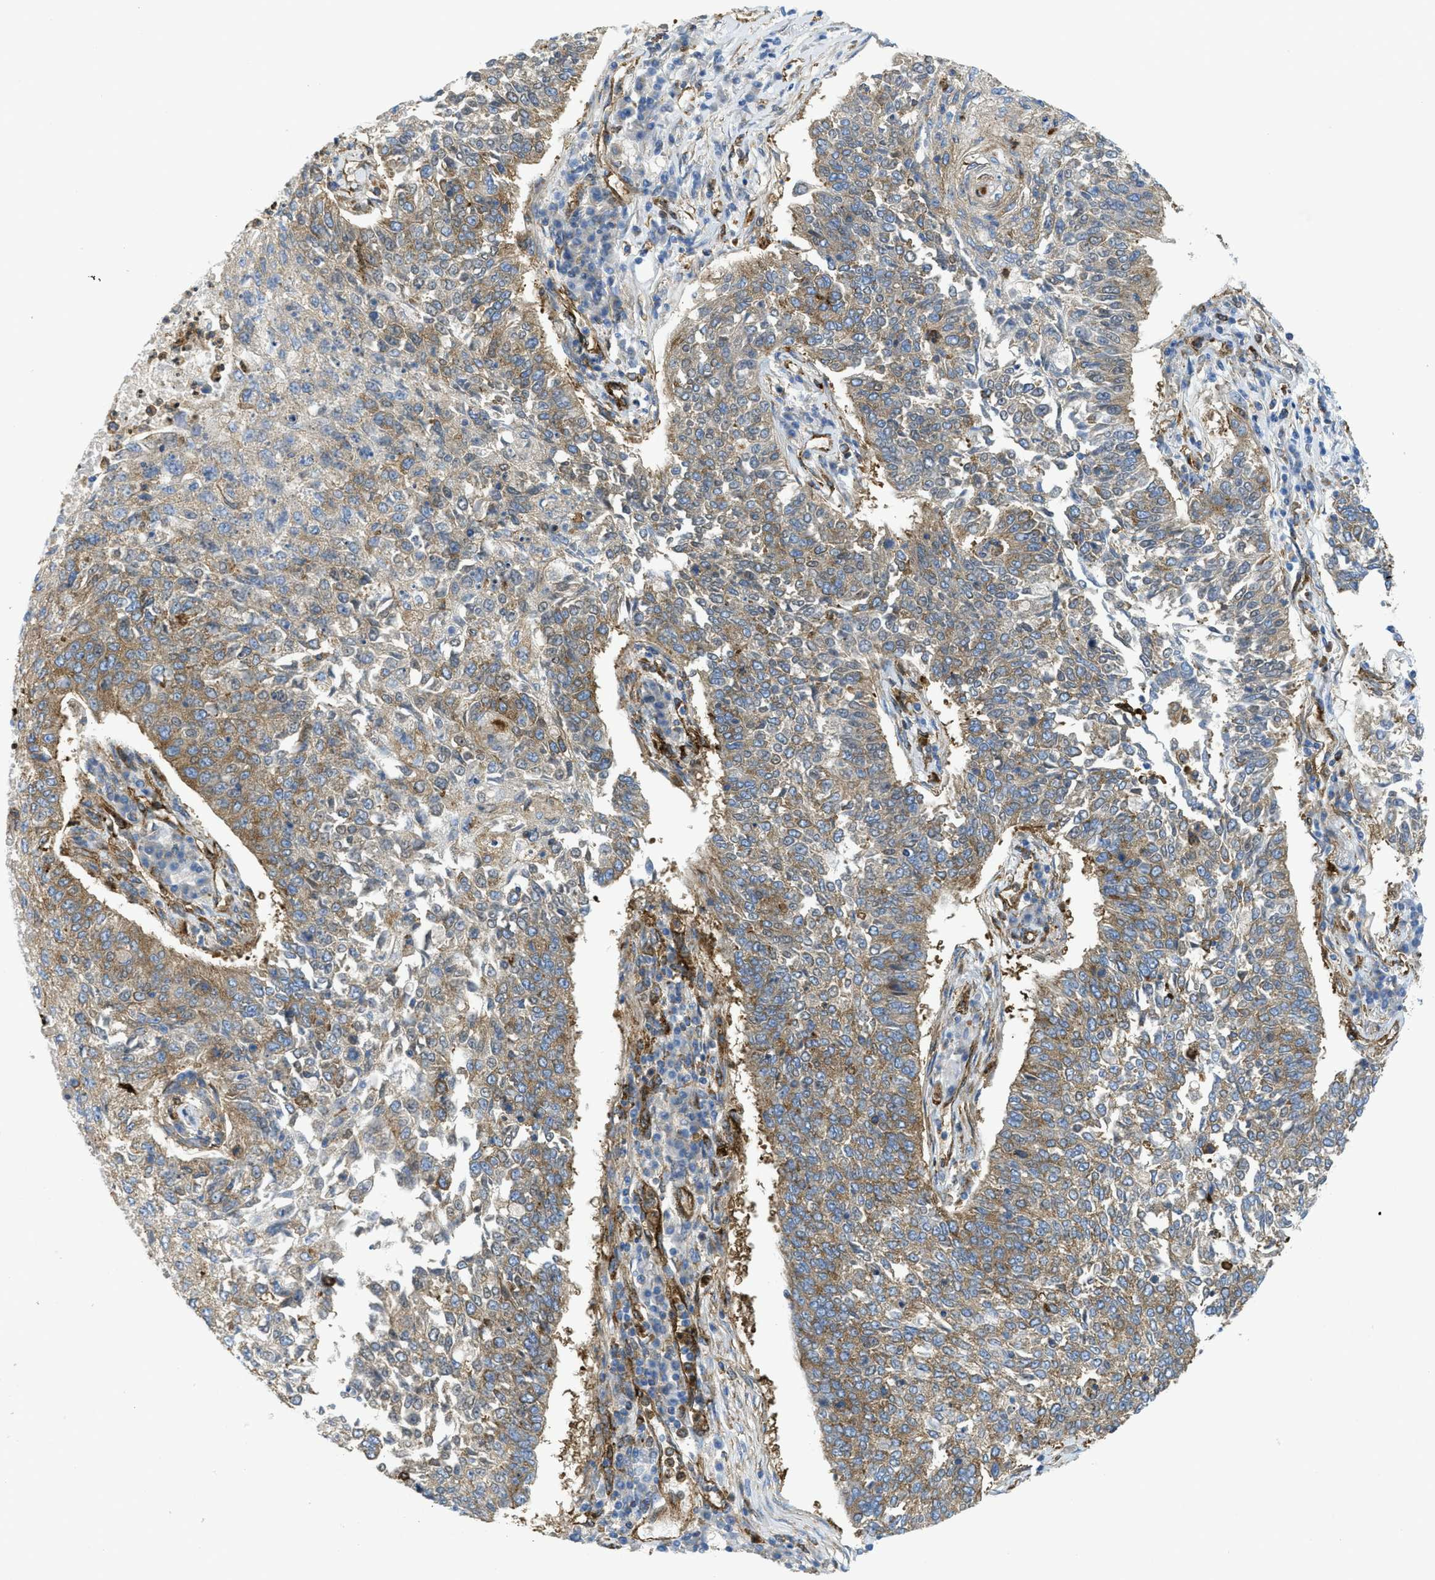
{"staining": {"intensity": "moderate", "quantity": ">75%", "location": "cytoplasmic/membranous"}, "tissue": "lung cancer", "cell_type": "Tumor cells", "image_type": "cancer", "snomed": [{"axis": "morphology", "description": "Normal tissue, NOS"}, {"axis": "morphology", "description": "Squamous cell carcinoma, NOS"}, {"axis": "topography", "description": "Cartilage tissue"}, {"axis": "topography", "description": "Bronchus"}, {"axis": "topography", "description": "Lung"}], "caption": "IHC photomicrograph of neoplastic tissue: squamous cell carcinoma (lung) stained using immunohistochemistry (IHC) shows medium levels of moderate protein expression localized specifically in the cytoplasmic/membranous of tumor cells, appearing as a cytoplasmic/membranous brown color.", "gene": "HIP1", "patient": {"sex": "female", "age": 49}}